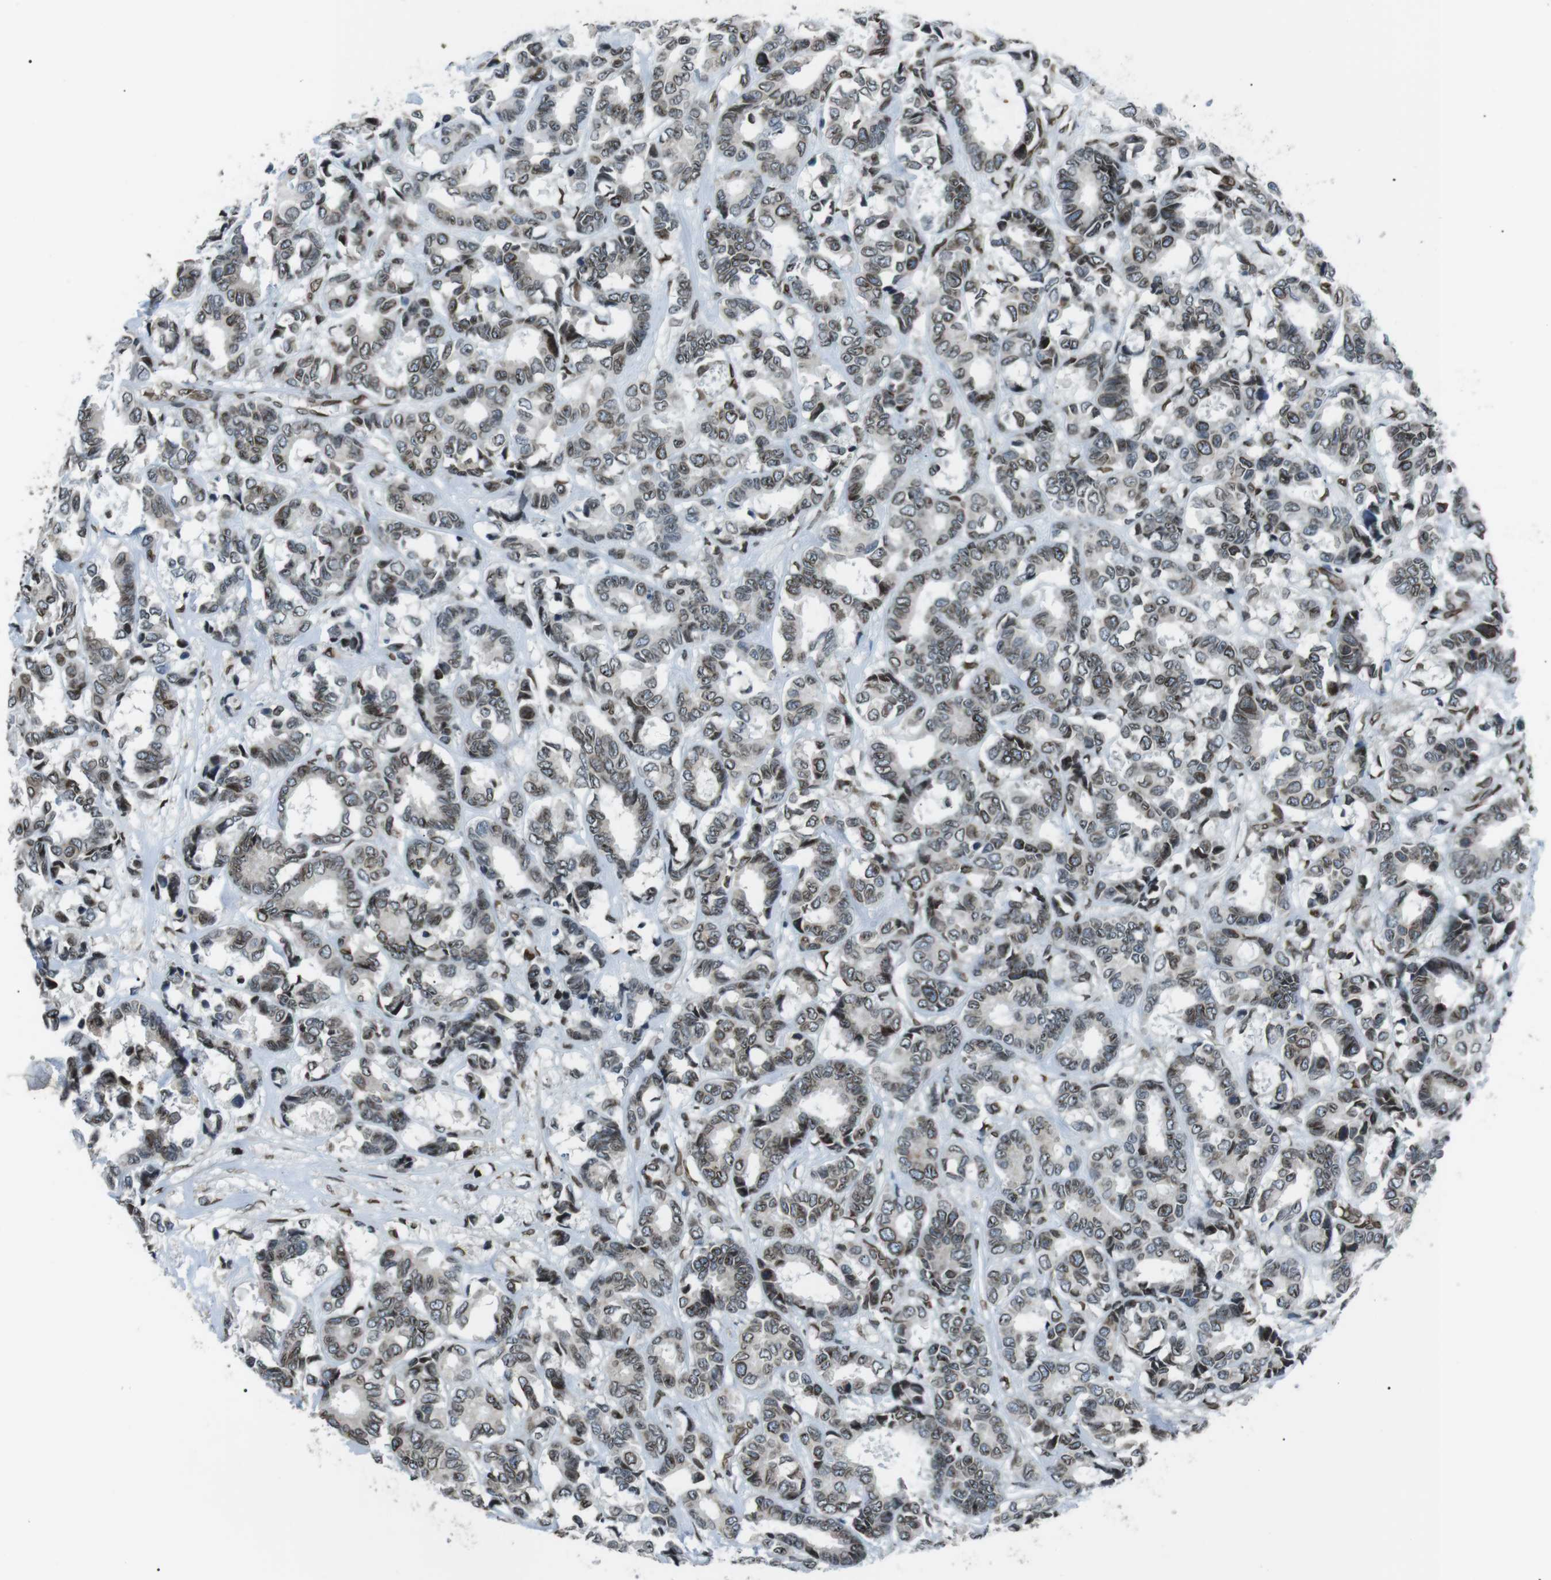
{"staining": {"intensity": "moderate", "quantity": ">75%", "location": "cytoplasmic/membranous,nuclear"}, "tissue": "breast cancer", "cell_type": "Tumor cells", "image_type": "cancer", "snomed": [{"axis": "morphology", "description": "Duct carcinoma"}, {"axis": "topography", "description": "Breast"}], "caption": "Breast cancer (invasive ductal carcinoma) tissue demonstrates moderate cytoplasmic/membranous and nuclear expression in approximately >75% of tumor cells, visualized by immunohistochemistry.", "gene": "TMX4", "patient": {"sex": "female", "age": 87}}